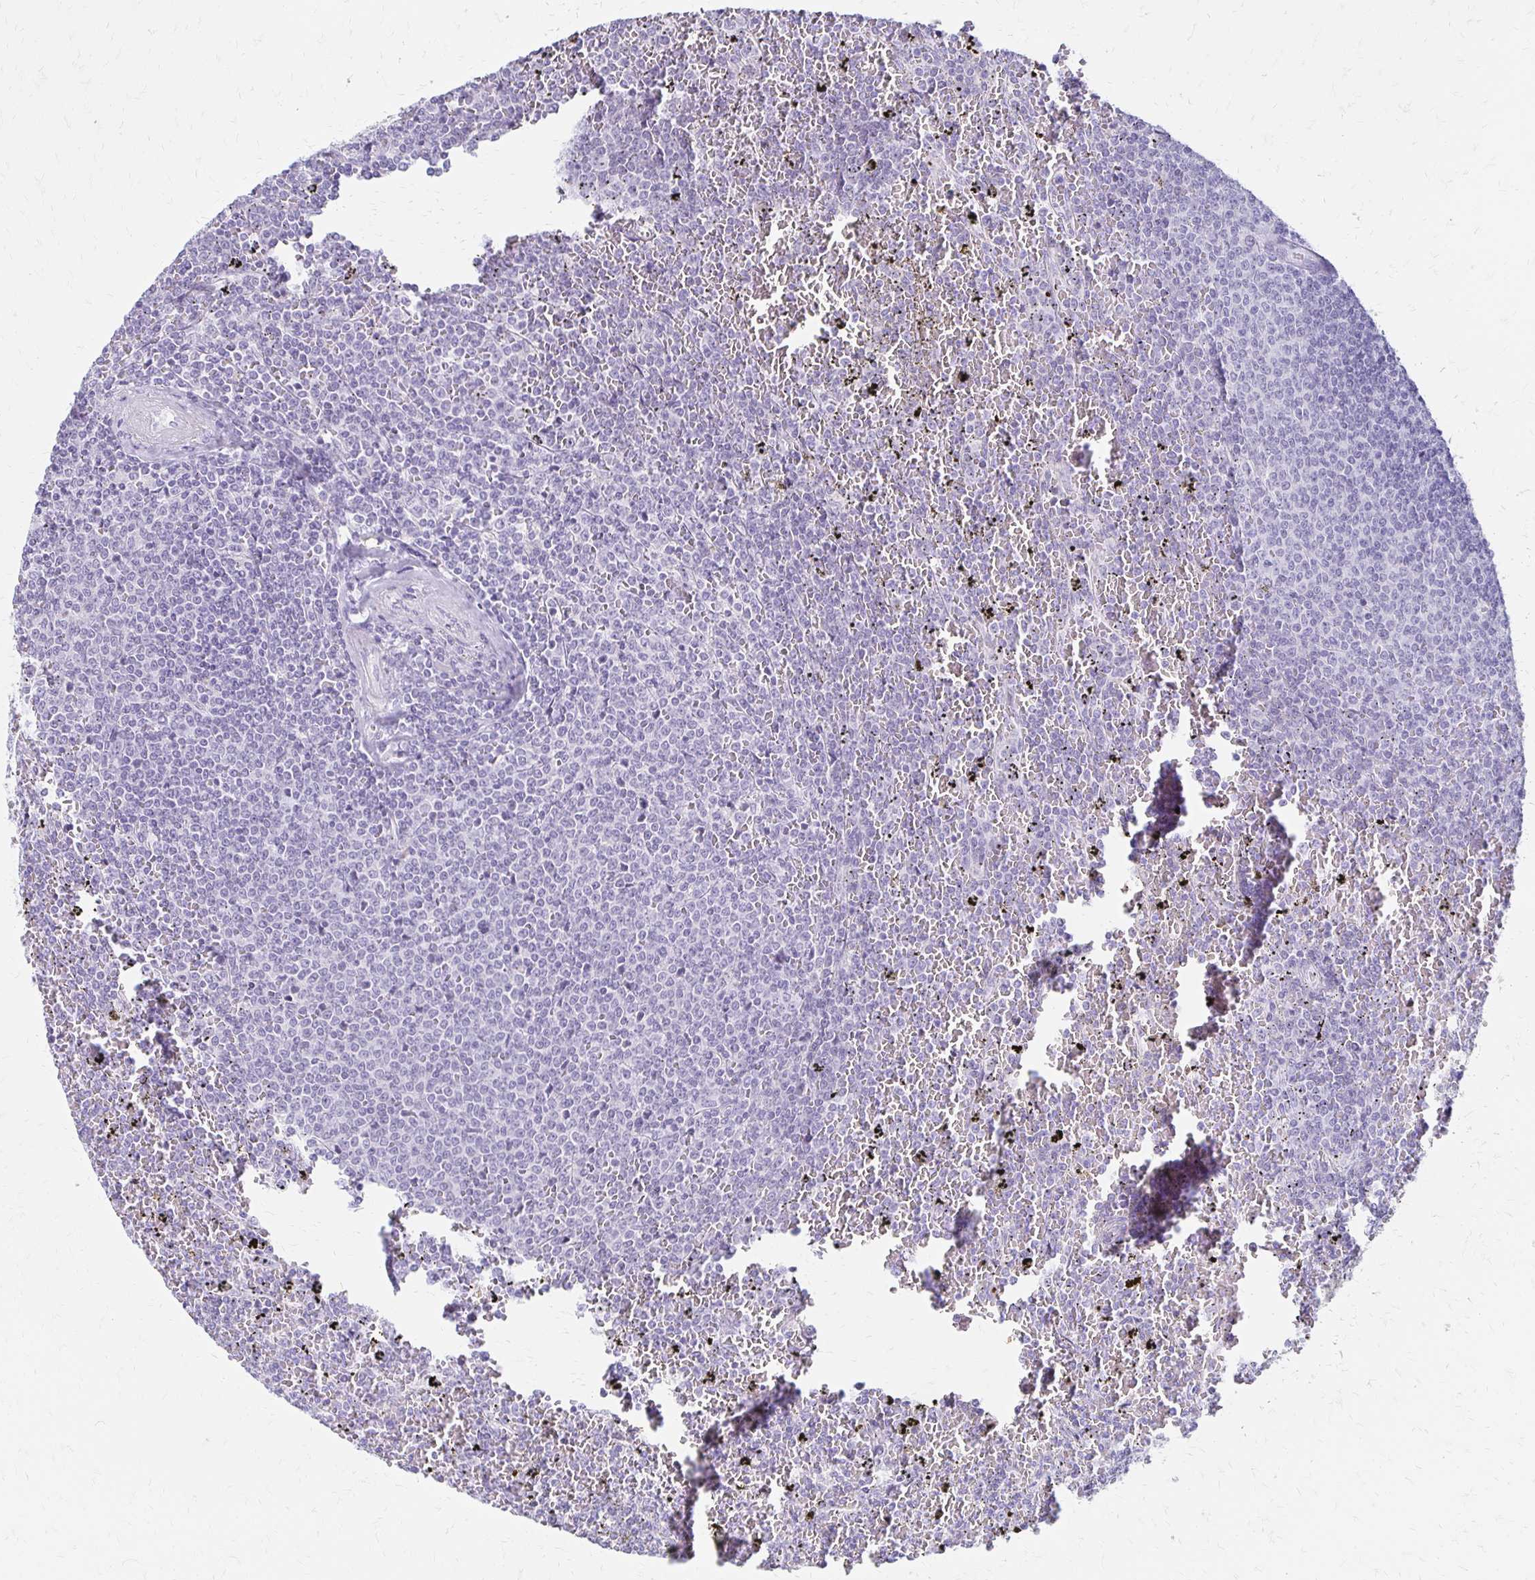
{"staining": {"intensity": "negative", "quantity": "none", "location": "none"}, "tissue": "lymphoma", "cell_type": "Tumor cells", "image_type": "cancer", "snomed": [{"axis": "morphology", "description": "Malignant lymphoma, non-Hodgkin's type, Low grade"}, {"axis": "topography", "description": "Spleen"}], "caption": "Lymphoma stained for a protein using IHC exhibits no staining tumor cells.", "gene": "IVL", "patient": {"sex": "female", "age": 77}}